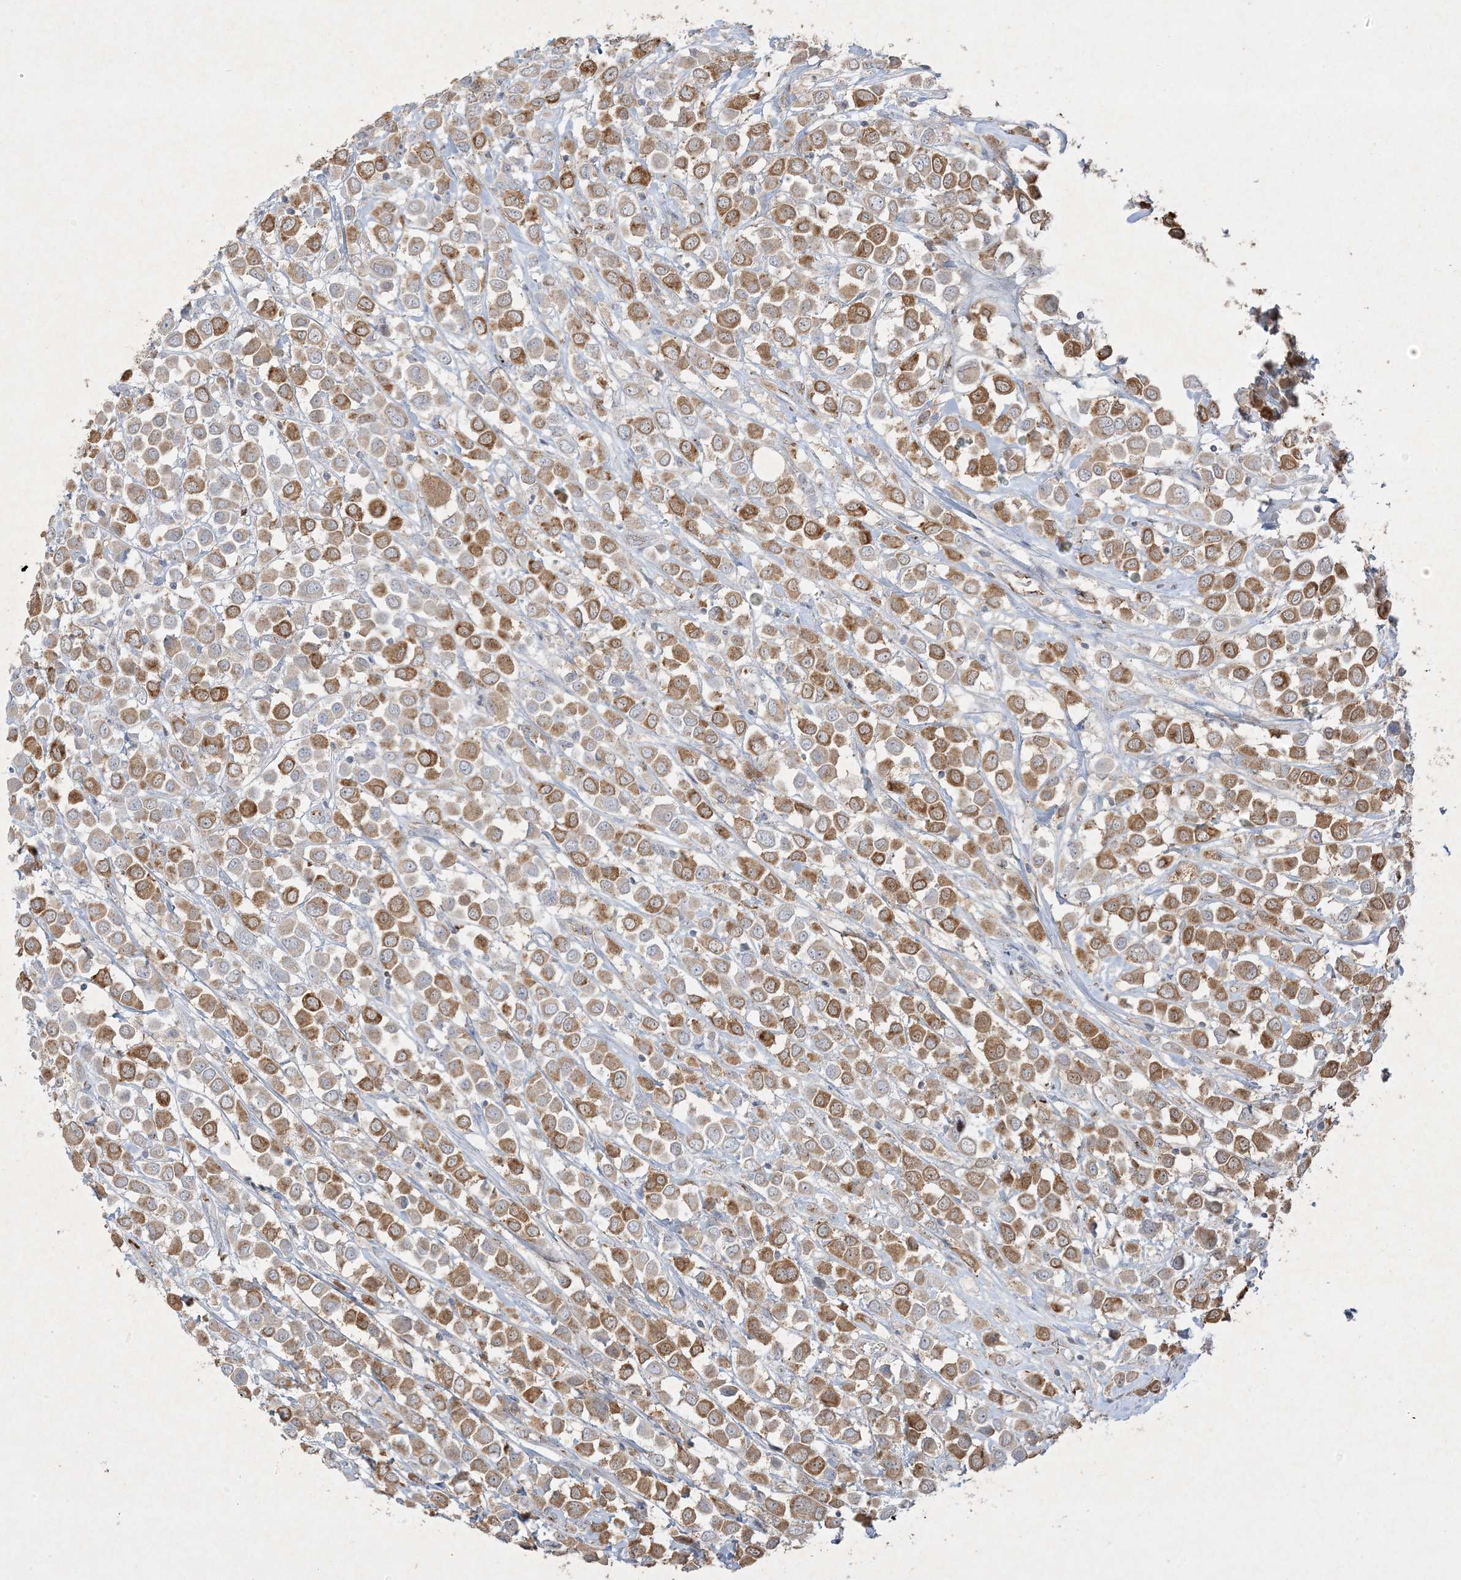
{"staining": {"intensity": "moderate", "quantity": ">75%", "location": "cytoplasmic/membranous"}, "tissue": "breast cancer", "cell_type": "Tumor cells", "image_type": "cancer", "snomed": [{"axis": "morphology", "description": "Duct carcinoma"}, {"axis": "topography", "description": "Breast"}], "caption": "IHC (DAB (3,3'-diaminobenzidine)) staining of human breast cancer (invasive ductal carcinoma) exhibits moderate cytoplasmic/membranous protein staining in approximately >75% of tumor cells. (brown staining indicates protein expression, while blue staining denotes nuclei).", "gene": "PRSS36", "patient": {"sex": "female", "age": 61}}